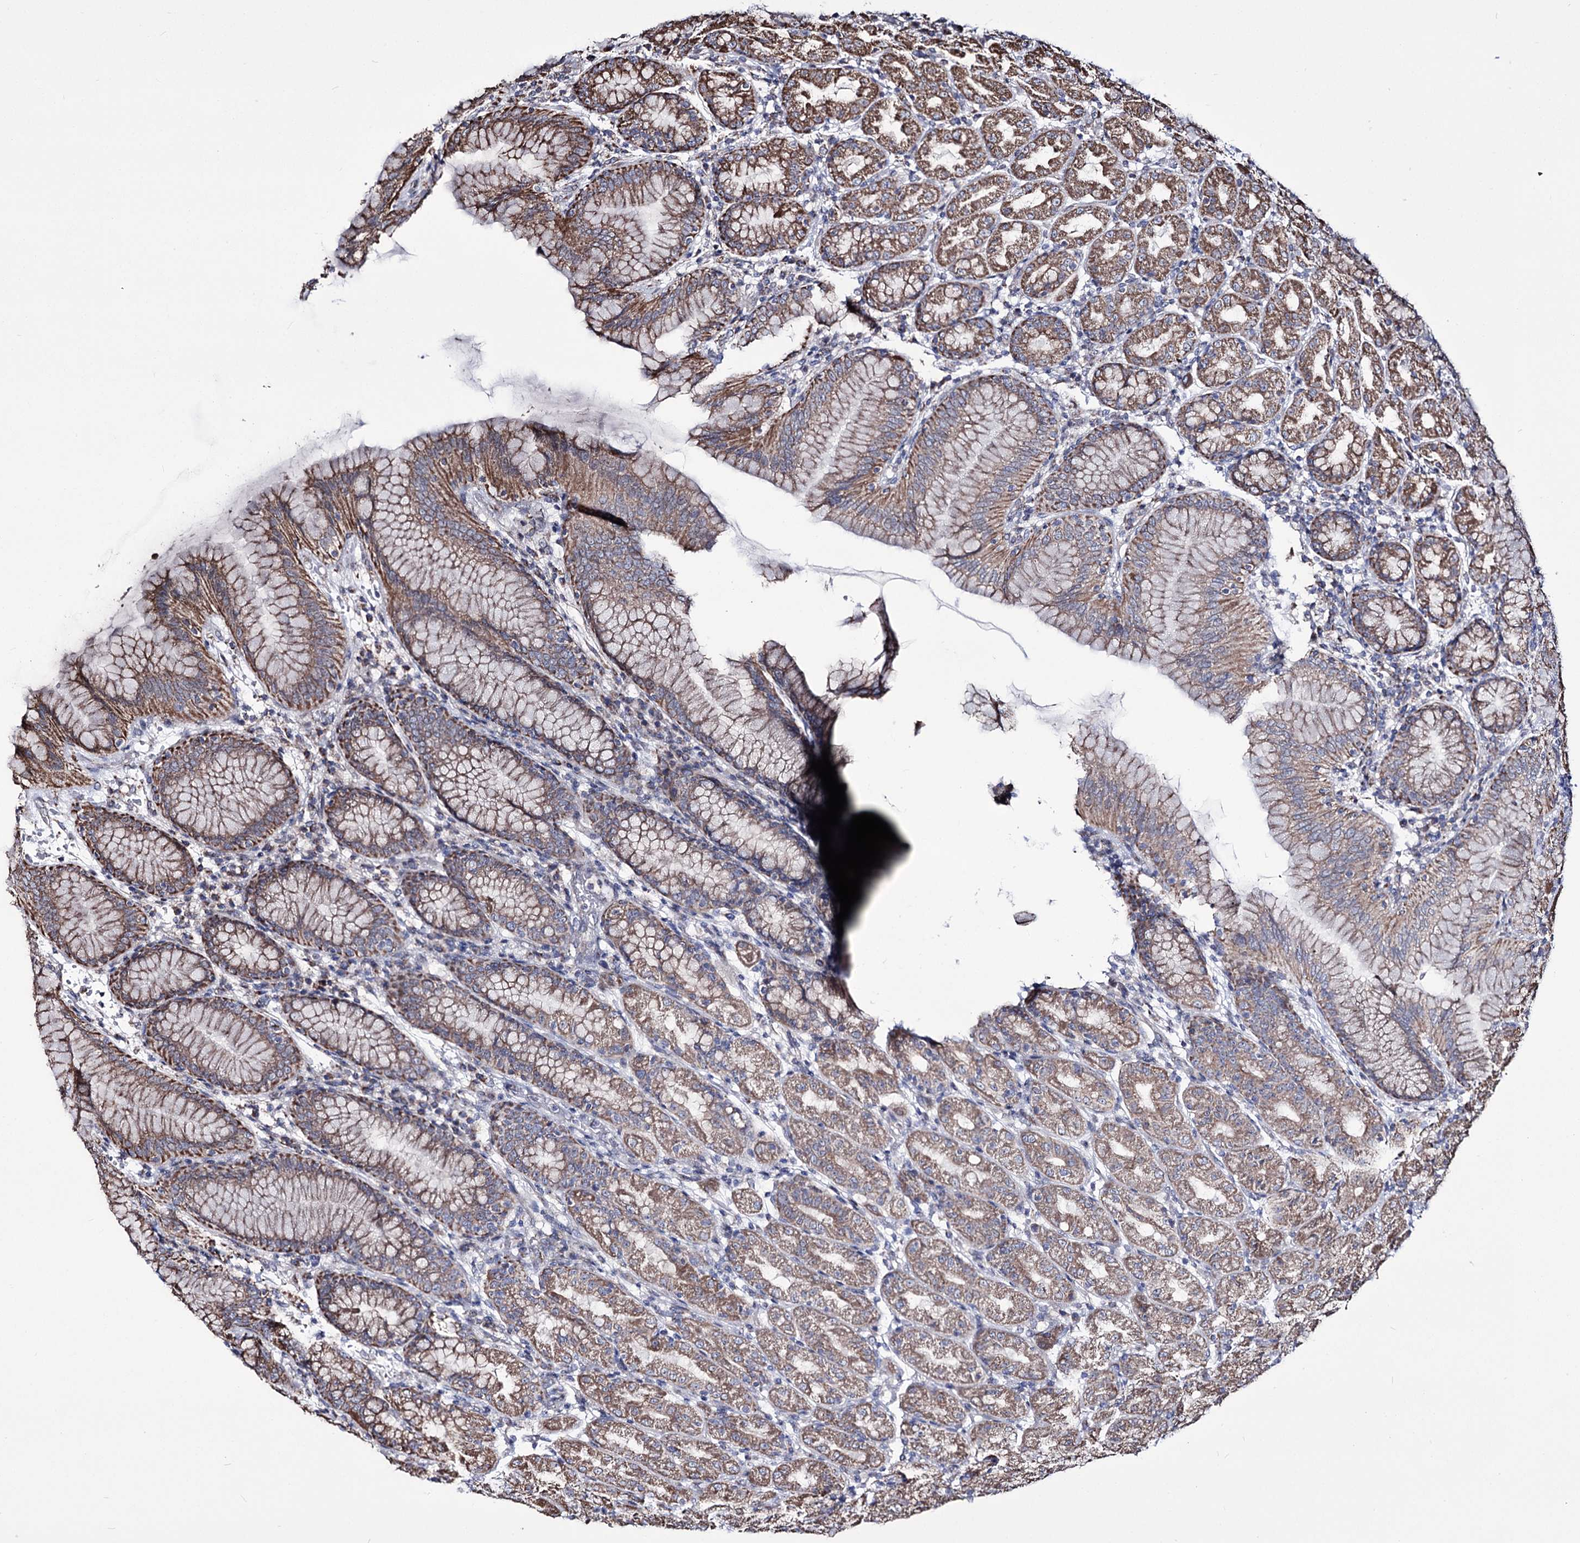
{"staining": {"intensity": "moderate", "quantity": ">75%", "location": "cytoplasmic/membranous"}, "tissue": "stomach", "cell_type": "Glandular cells", "image_type": "normal", "snomed": [{"axis": "morphology", "description": "Normal tissue, NOS"}, {"axis": "topography", "description": "Stomach"}], "caption": "IHC (DAB) staining of normal stomach reveals moderate cytoplasmic/membranous protein expression in about >75% of glandular cells.", "gene": "CREB3L4", "patient": {"sex": "female", "age": 79}}